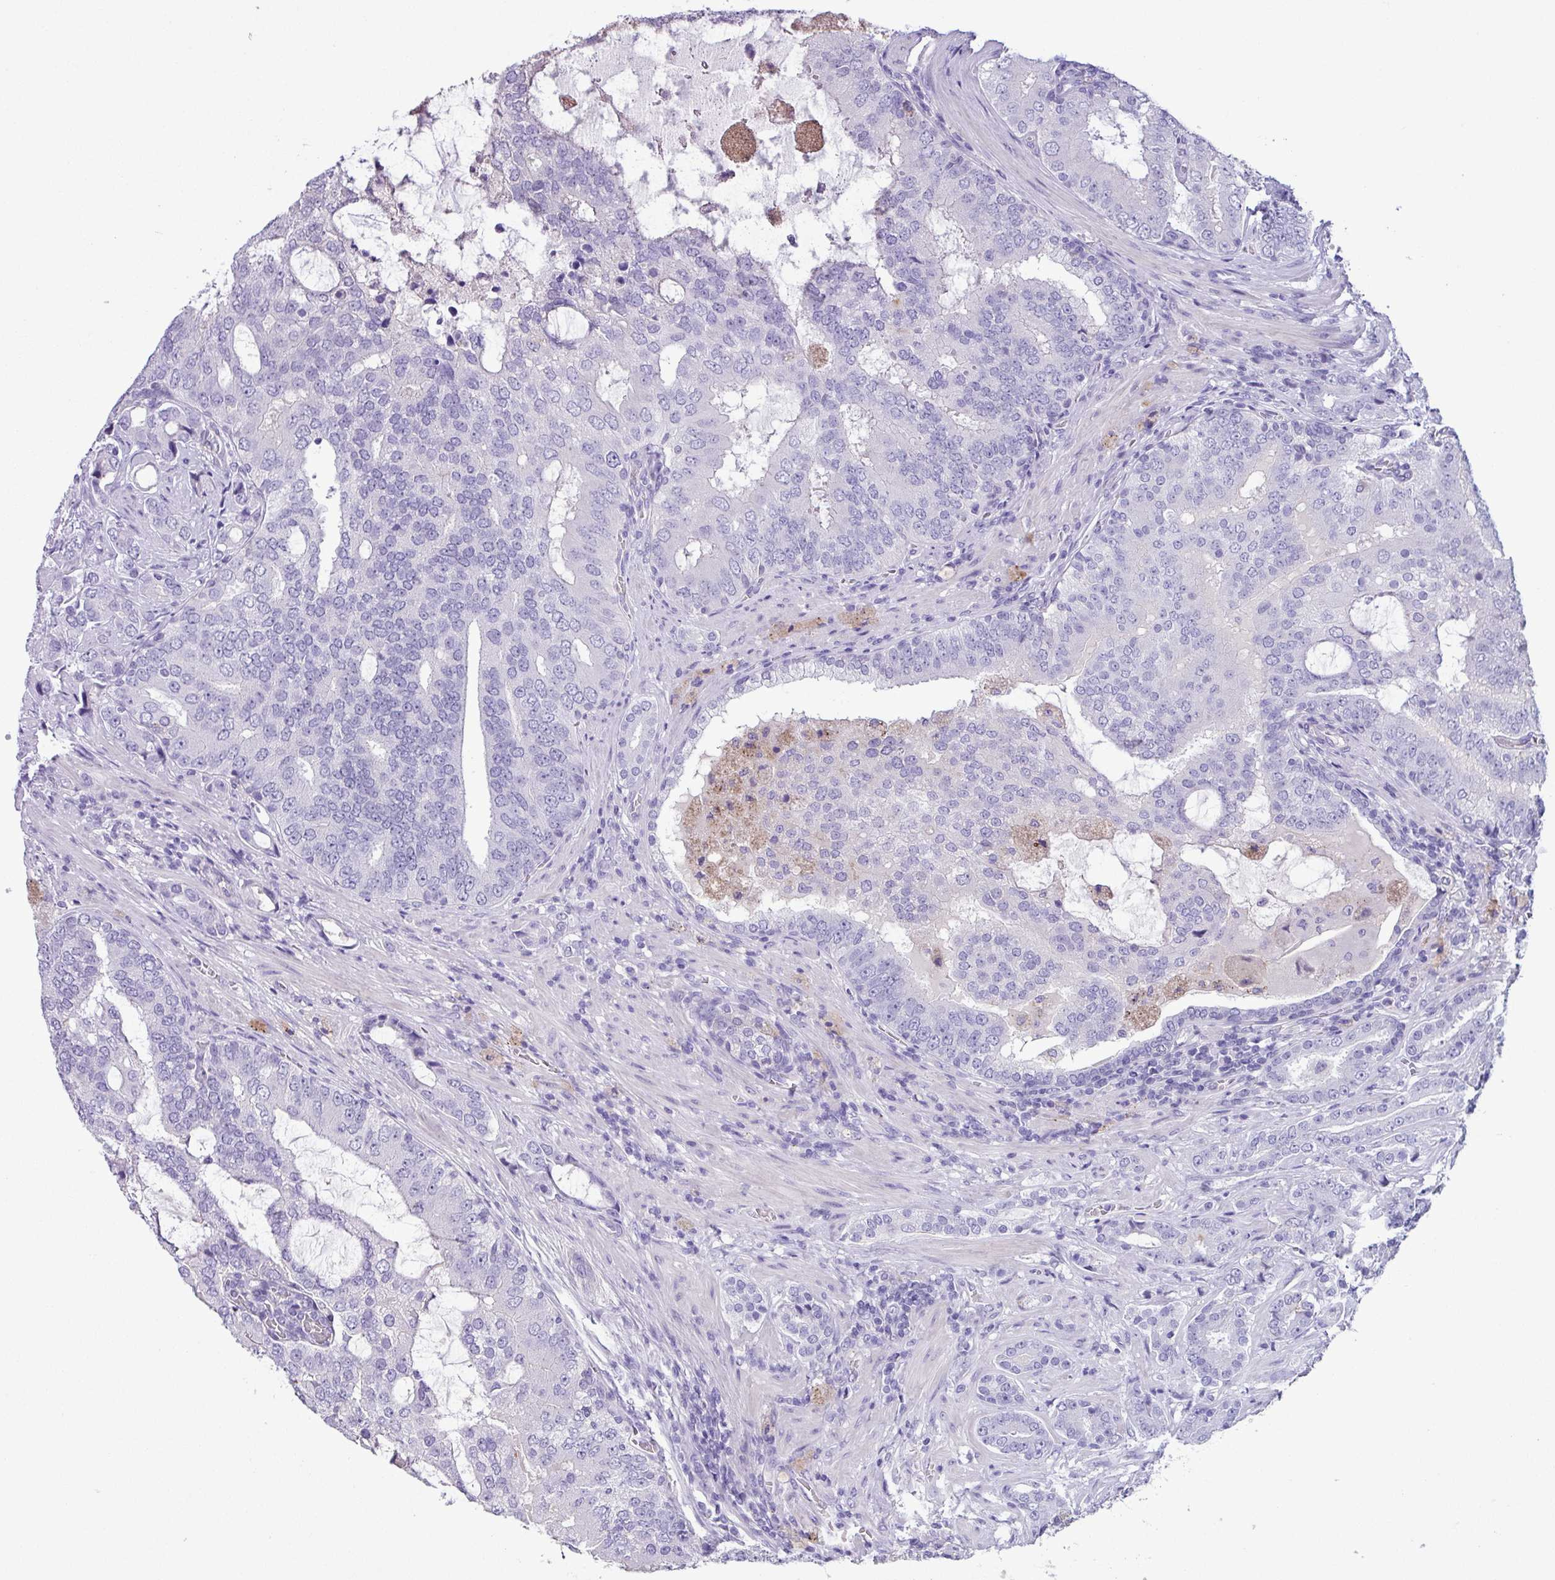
{"staining": {"intensity": "negative", "quantity": "none", "location": "none"}, "tissue": "prostate cancer", "cell_type": "Tumor cells", "image_type": "cancer", "snomed": [{"axis": "morphology", "description": "Adenocarcinoma, High grade"}, {"axis": "topography", "description": "Prostate"}], "caption": "Protein analysis of prostate high-grade adenocarcinoma demonstrates no significant expression in tumor cells.", "gene": "CYSTM1", "patient": {"sex": "male", "age": 55}}